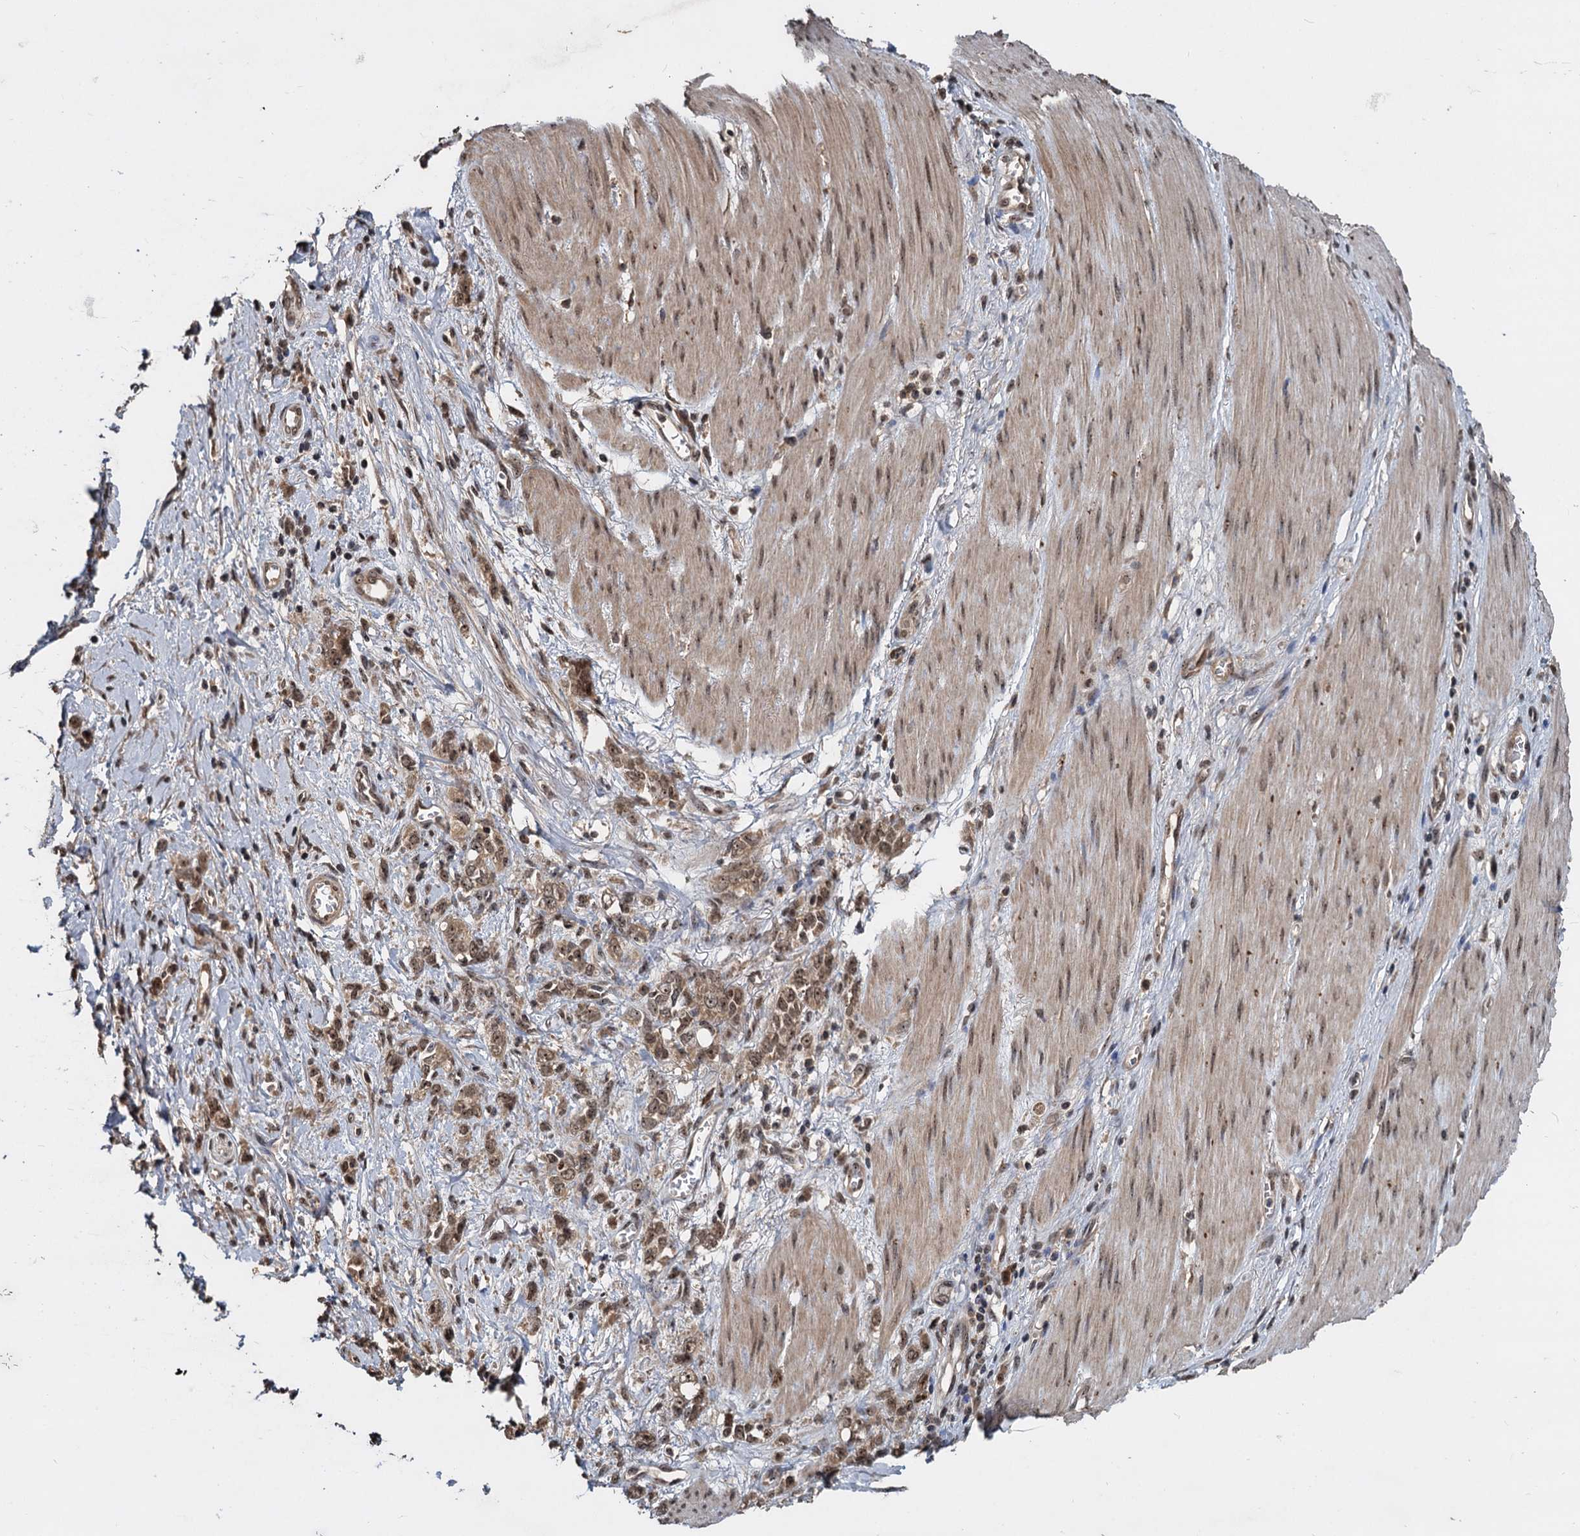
{"staining": {"intensity": "moderate", "quantity": ">75%", "location": "cytoplasmic/membranous,nuclear"}, "tissue": "stomach cancer", "cell_type": "Tumor cells", "image_type": "cancer", "snomed": [{"axis": "morphology", "description": "Adenocarcinoma, NOS"}, {"axis": "topography", "description": "Stomach"}], "caption": "Stomach cancer (adenocarcinoma) stained with immunohistochemistry demonstrates moderate cytoplasmic/membranous and nuclear staining in about >75% of tumor cells.", "gene": "FAM216B", "patient": {"sex": "female", "age": 76}}